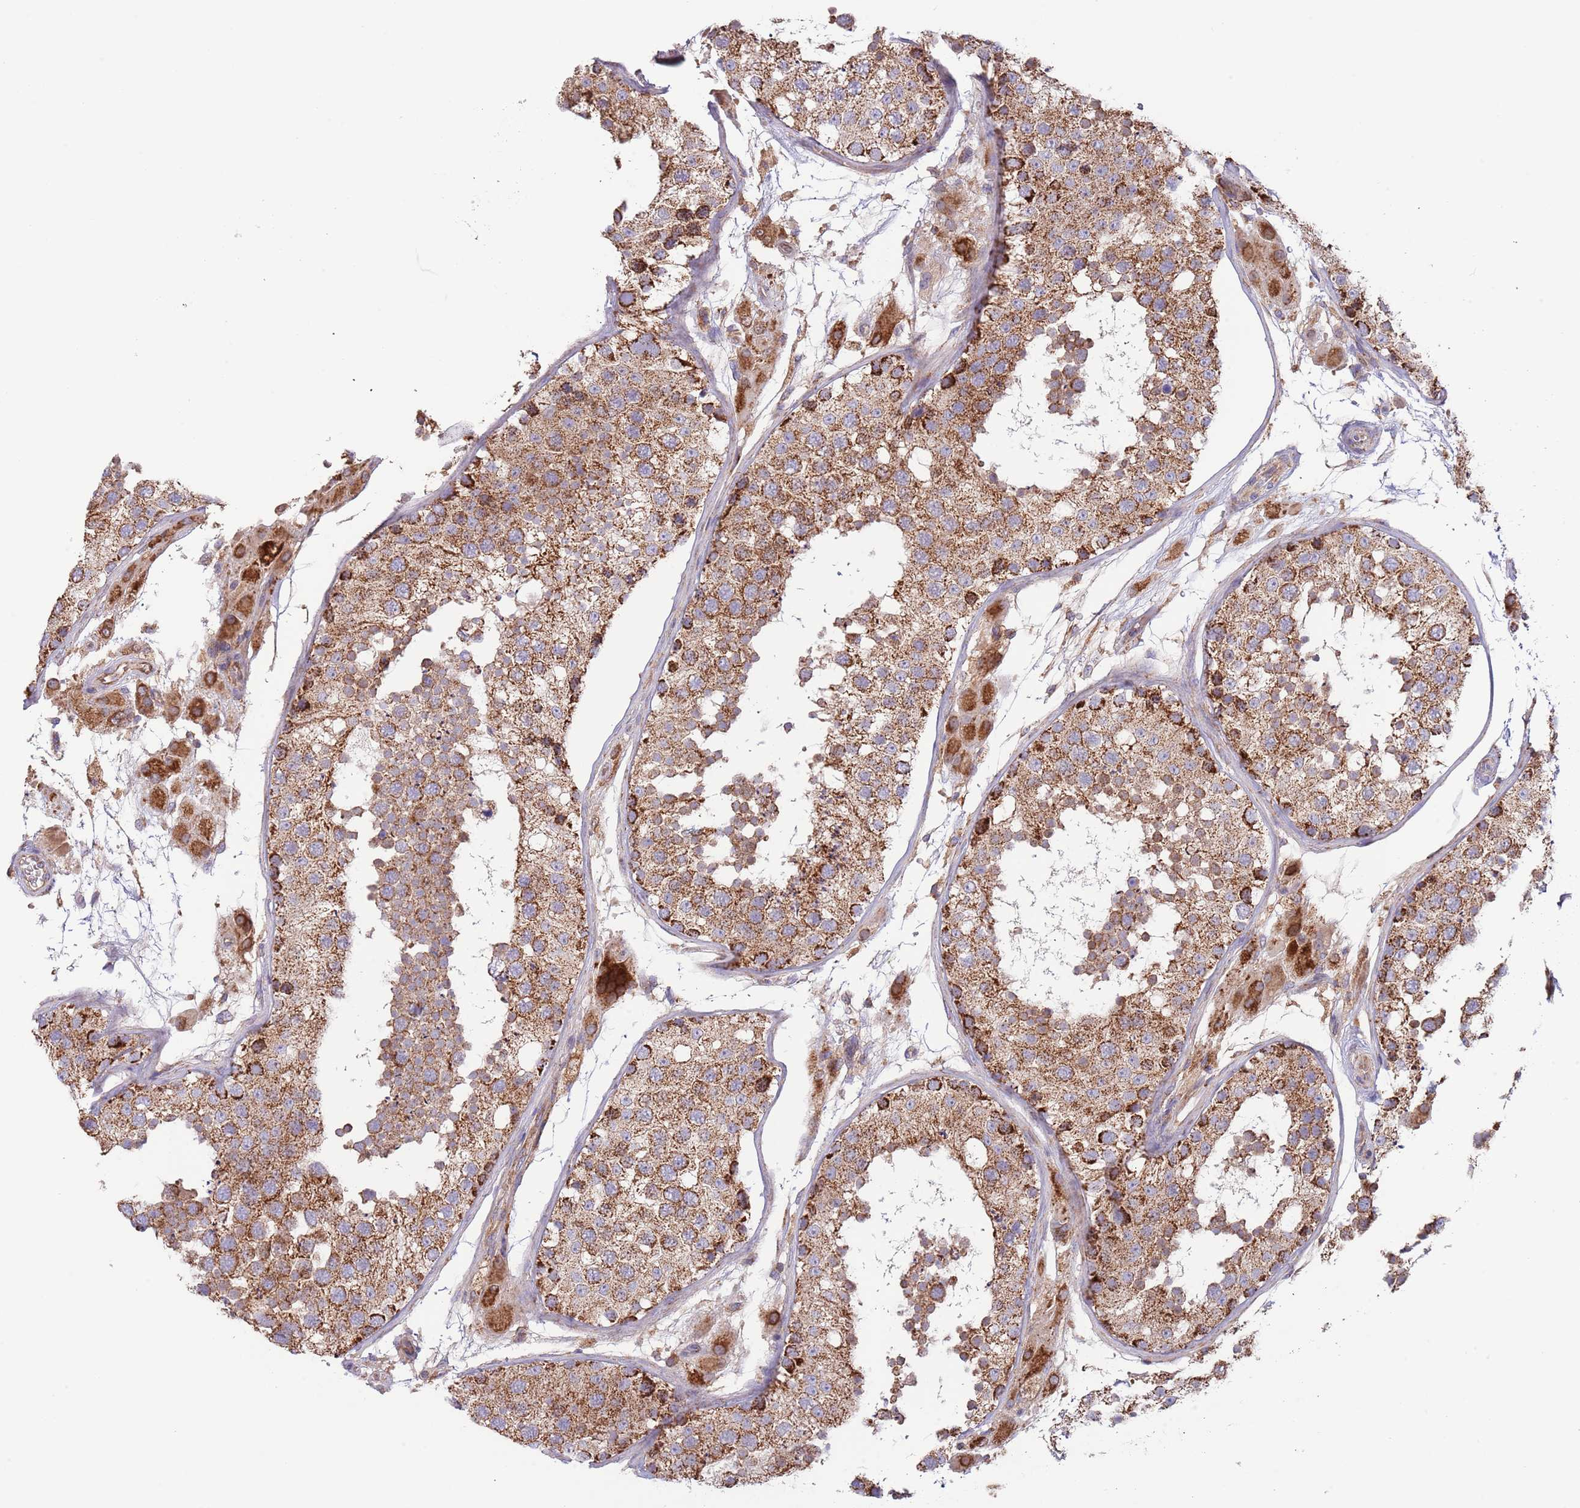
{"staining": {"intensity": "strong", "quantity": ">75%", "location": "cytoplasmic/membranous"}, "tissue": "testis", "cell_type": "Cells in seminiferous ducts", "image_type": "normal", "snomed": [{"axis": "morphology", "description": "Normal tissue, NOS"}, {"axis": "topography", "description": "Testis"}], "caption": "Immunohistochemical staining of benign human testis exhibits strong cytoplasmic/membranous protein expression in about >75% of cells in seminiferous ducts. (Stains: DAB (3,3'-diaminobenzidine) in brown, nuclei in blue, Microscopy: brightfield microscopy at high magnification).", "gene": "DNAJA3", "patient": {"sex": "male", "age": 26}}